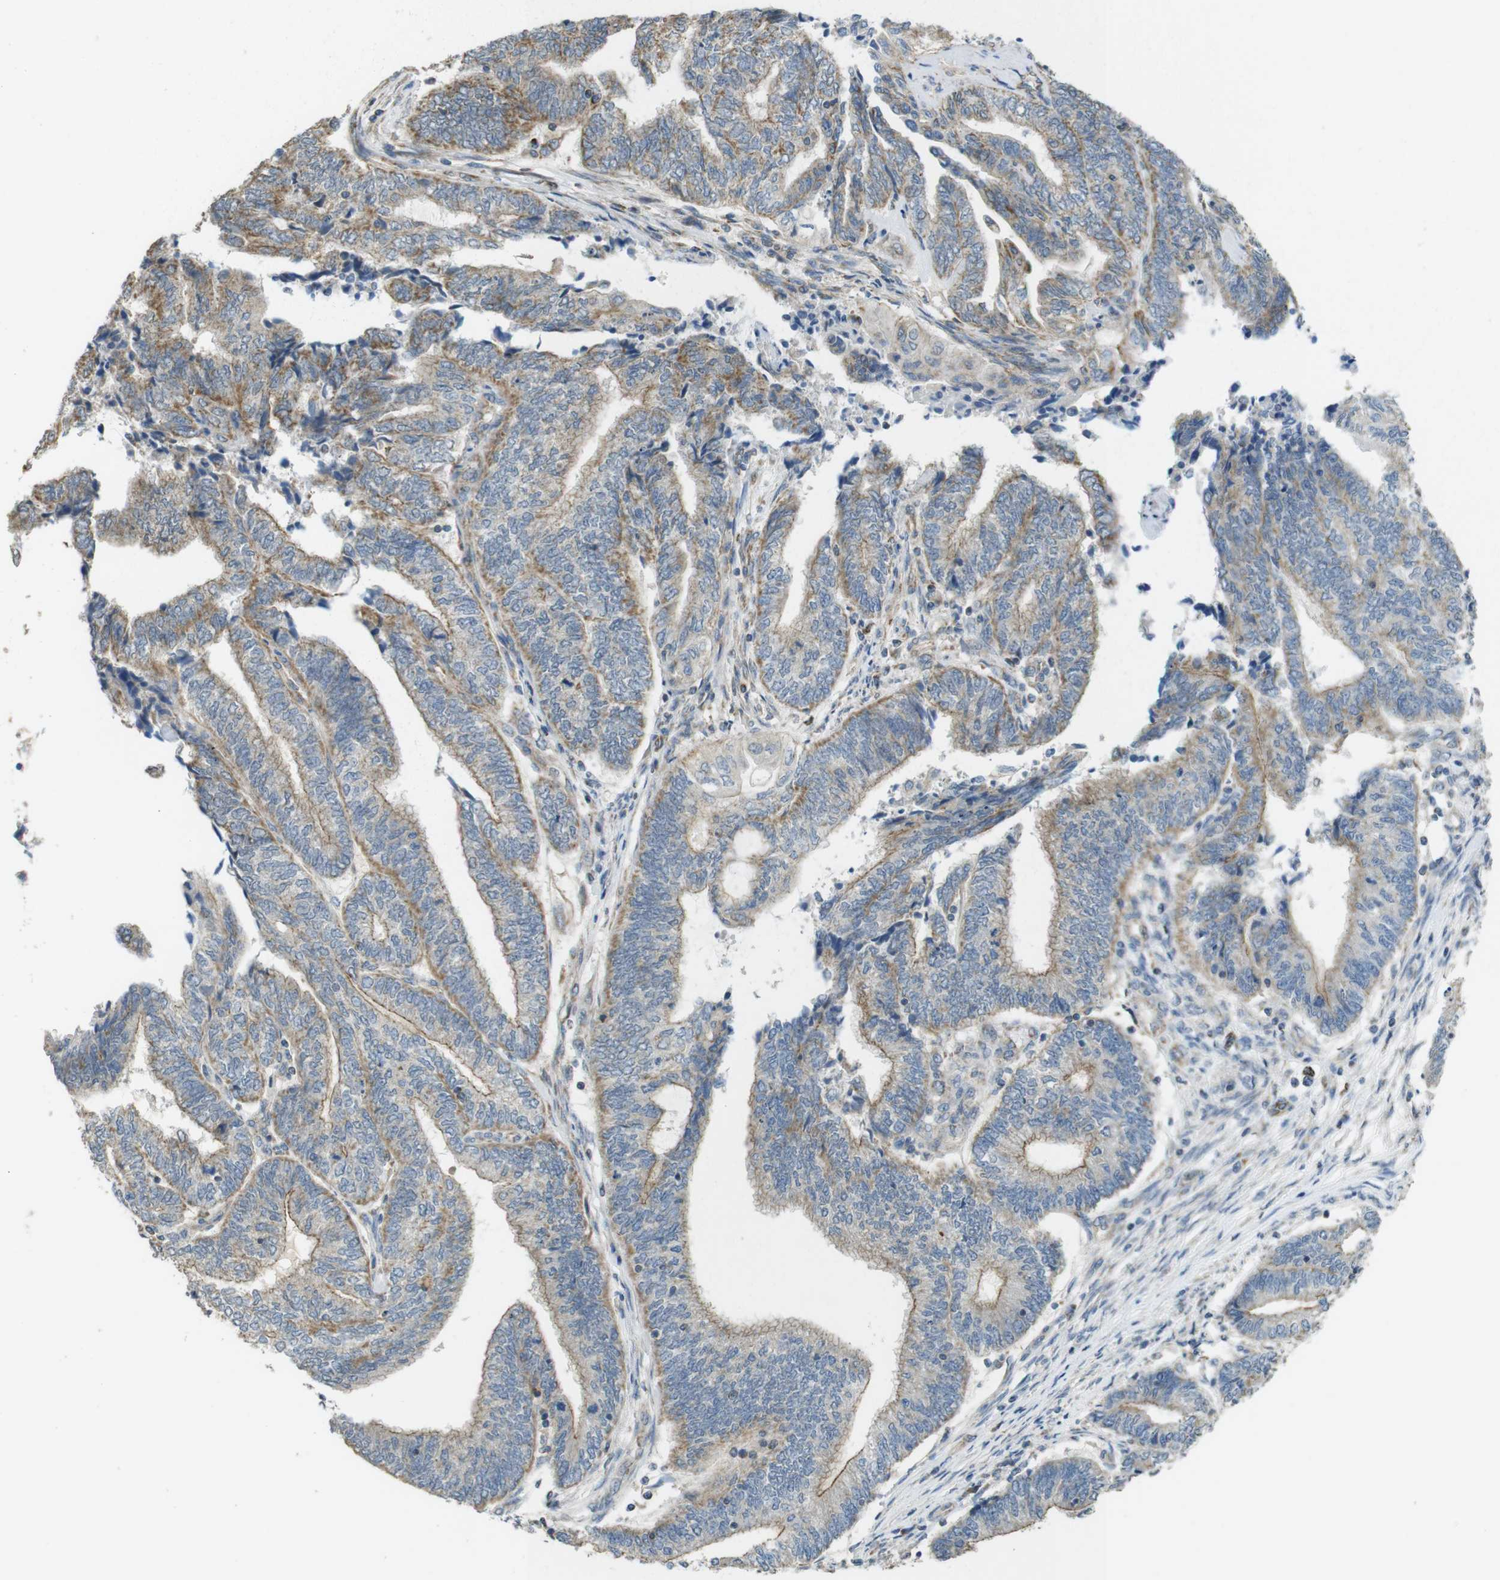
{"staining": {"intensity": "moderate", "quantity": "25%-75%", "location": "cytoplasmic/membranous"}, "tissue": "endometrial cancer", "cell_type": "Tumor cells", "image_type": "cancer", "snomed": [{"axis": "morphology", "description": "Adenocarcinoma, NOS"}, {"axis": "topography", "description": "Uterus"}, {"axis": "topography", "description": "Endometrium"}], "caption": "Immunohistochemistry (IHC) (DAB) staining of endometrial cancer displays moderate cytoplasmic/membranous protein positivity in approximately 25%-75% of tumor cells.", "gene": "CALHM2", "patient": {"sex": "female", "age": 70}}